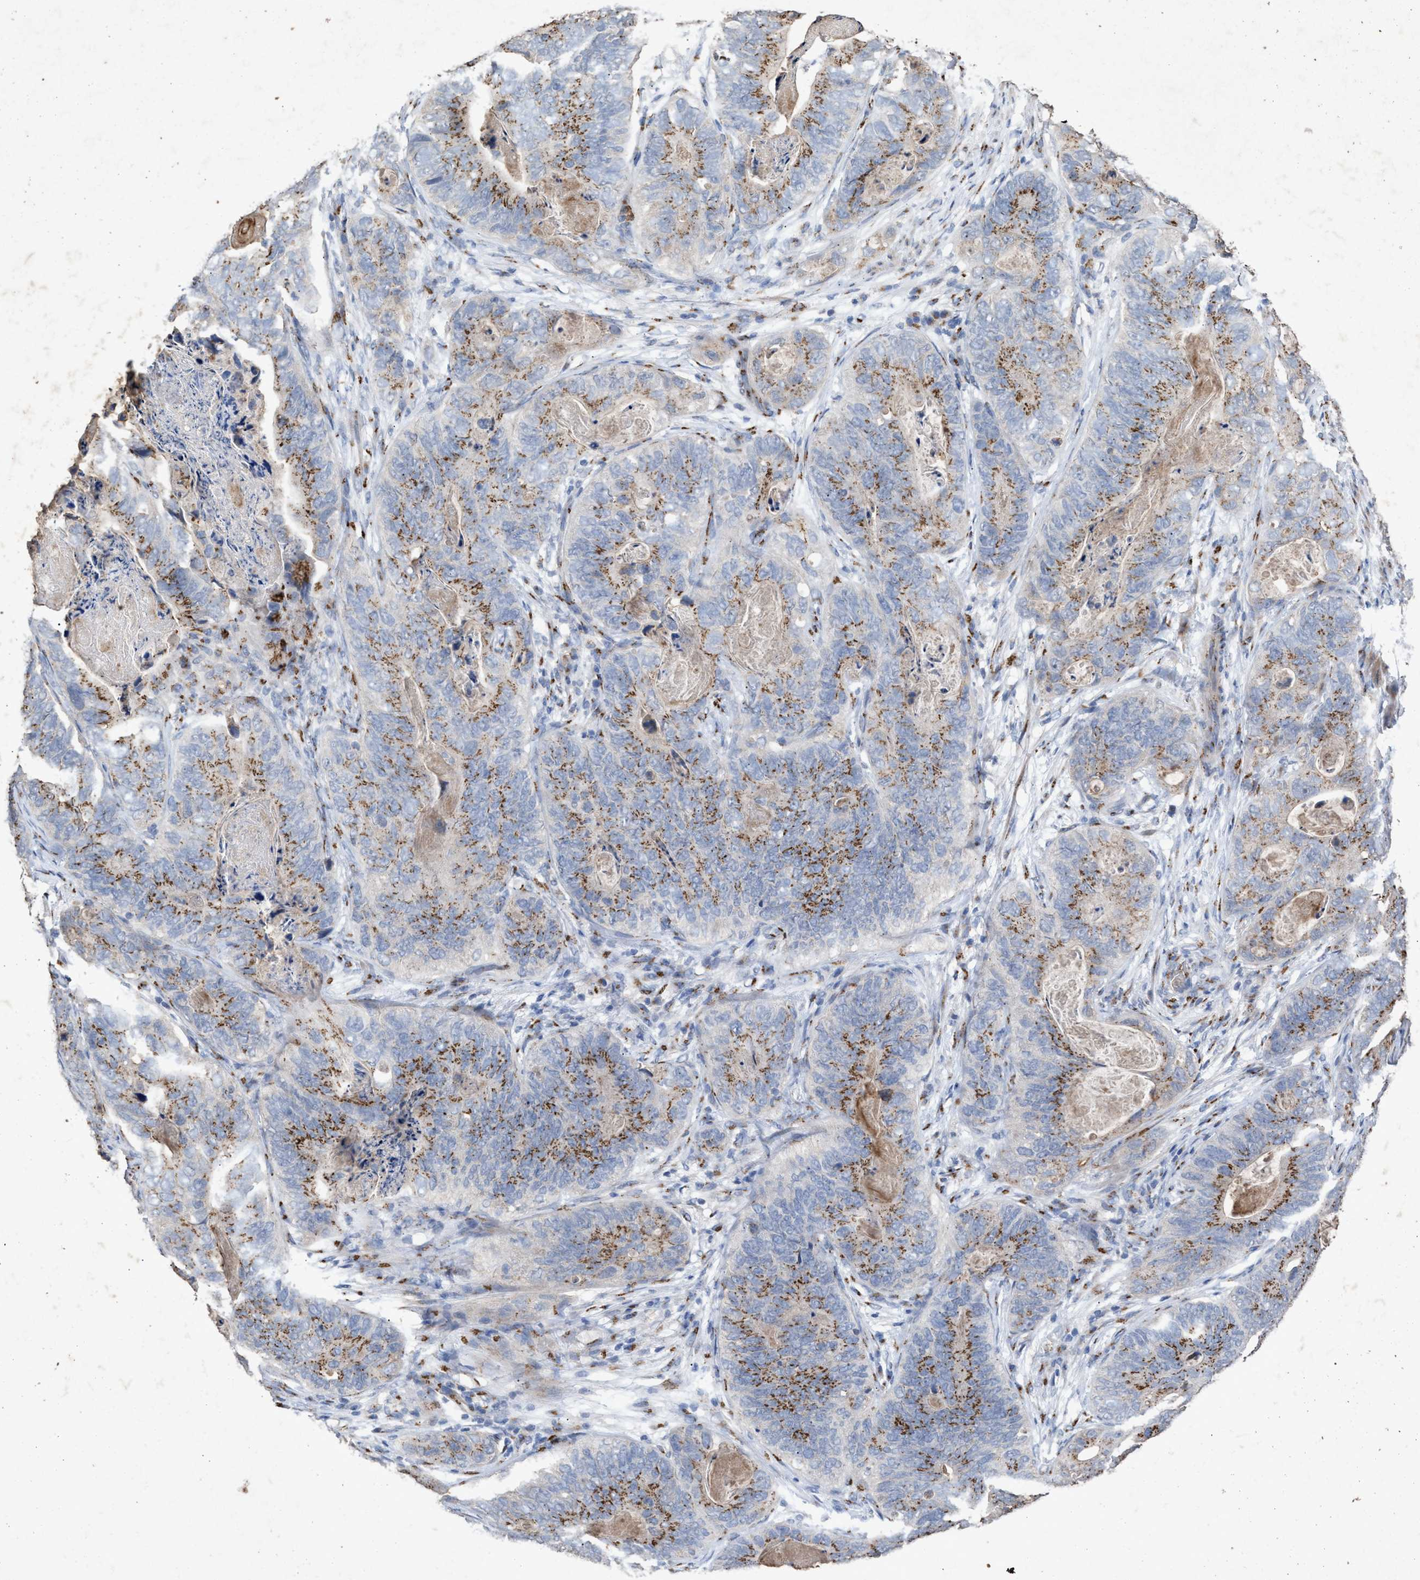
{"staining": {"intensity": "moderate", "quantity": ">75%", "location": "cytoplasmic/membranous"}, "tissue": "stomach cancer", "cell_type": "Tumor cells", "image_type": "cancer", "snomed": [{"axis": "morphology", "description": "Adenocarcinoma, NOS"}, {"axis": "topography", "description": "Stomach"}], "caption": "Protein staining exhibits moderate cytoplasmic/membranous positivity in about >75% of tumor cells in stomach adenocarcinoma. (DAB (3,3'-diaminobenzidine) IHC, brown staining for protein, blue staining for nuclei).", "gene": "MAN2A1", "patient": {"sex": "female", "age": 89}}